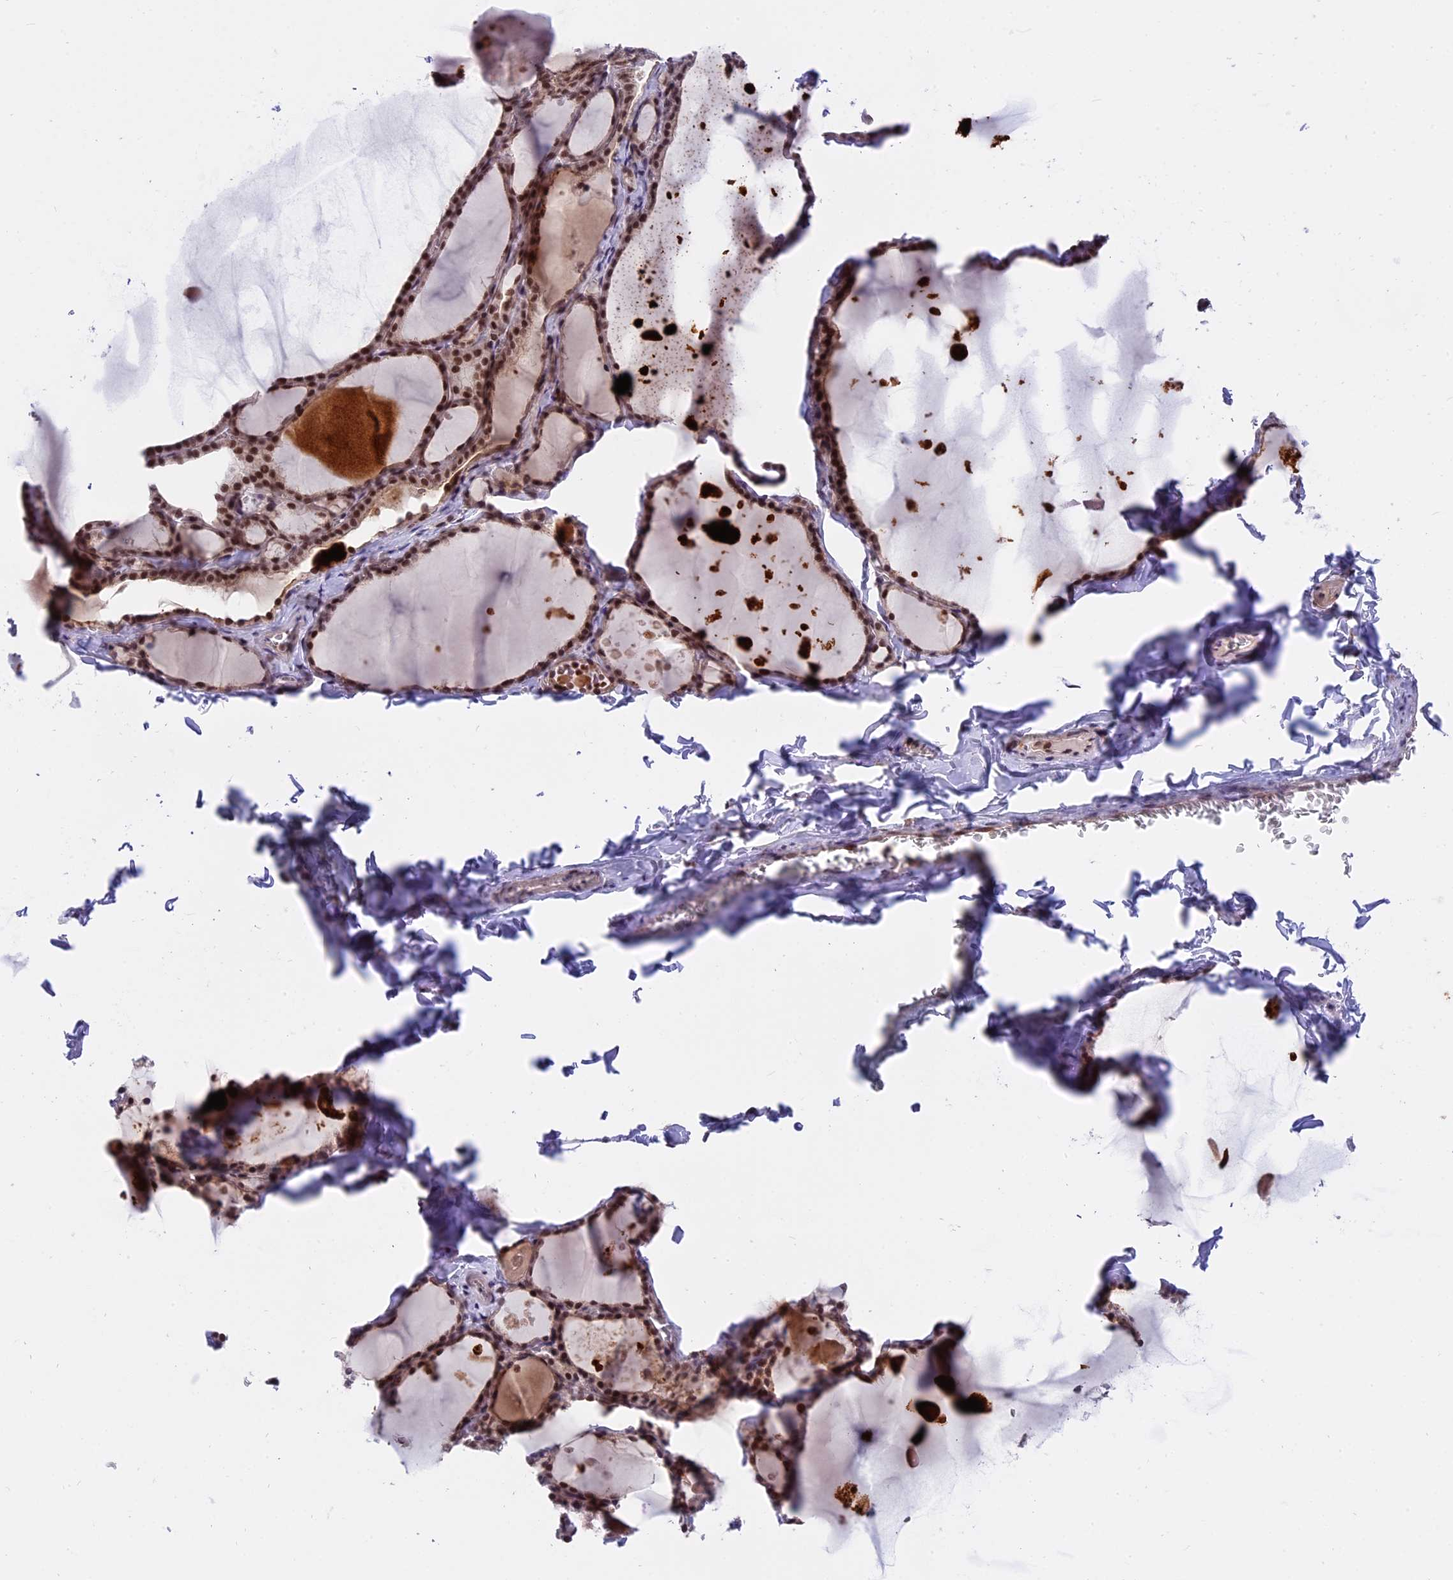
{"staining": {"intensity": "moderate", "quantity": ">75%", "location": "nuclear"}, "tissue": "thyroid gland", "cell_type": "Glandular cells", "image_type": "normal", "snomed": [{"axis": "morphology", "description": "Normal tissue, NOS"}, {"axis": "topography", "description": "Thyroid gland"}], "caption": "DAB (3,3'-diaminobenzidine) immunohistochemical staining of normal thyroid gland demonstrates moderate nuclear protein positivity in about >75% of glandular cells.", "gene": "TADA3", "patient": {"sex": "male", "age": 56}}